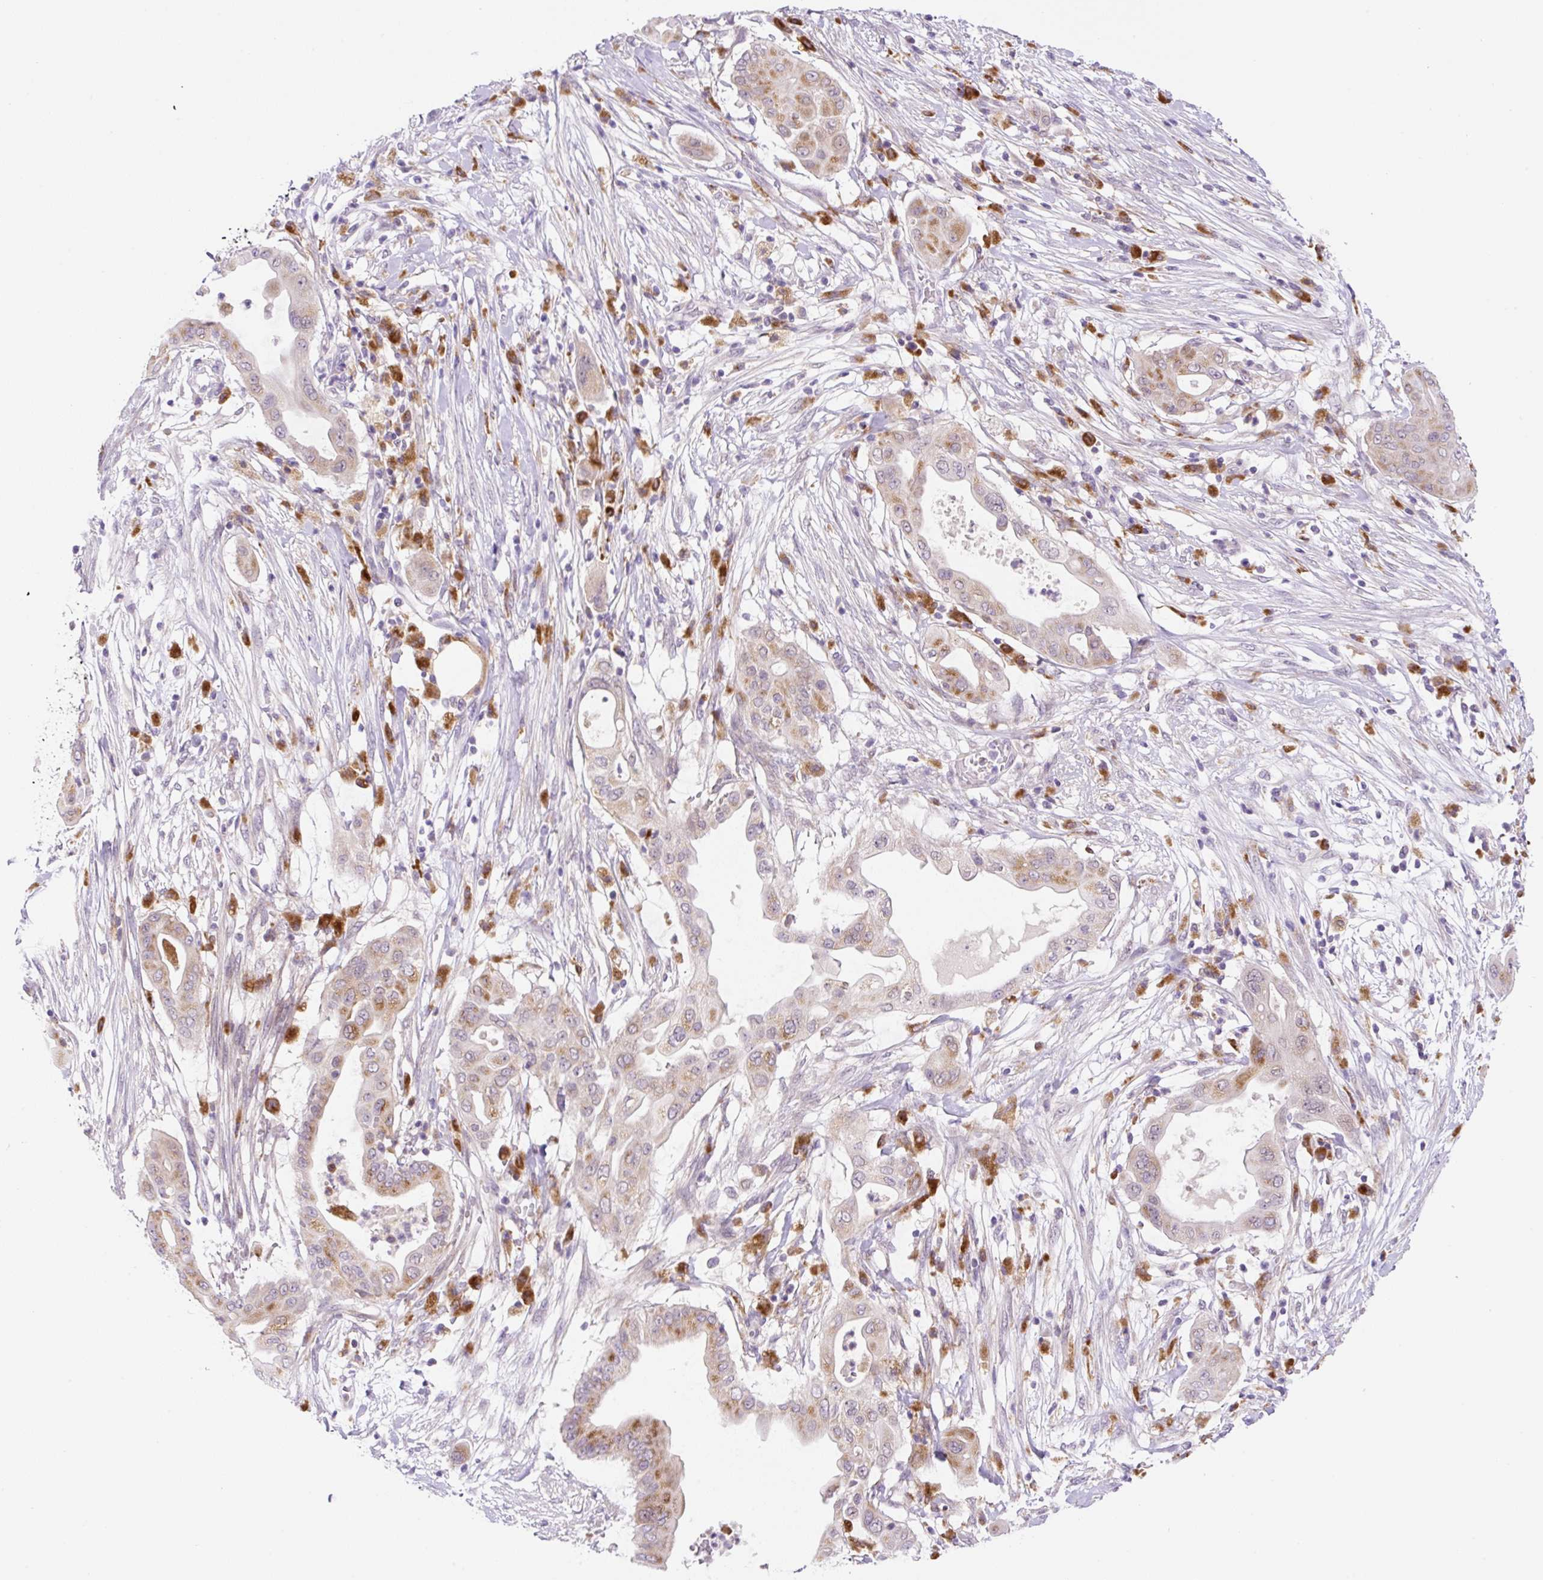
{"staining": {"intensity": "moderate", "quantity": "25%-75%", "location": "cytoplasmic/membranous"}, "tissue": "pancreatic cancer", "cell_type": "Tumor cells", "image_type": "cancer", "snomed": [{"axis": "morphology", "description": "Adenocarcinoma, NOS"}, {"axis": "topography", "description": "Pancreas"}], "caption": "The photomicrograph exhibits staining of pancreatic cancer (adenocarcinoma), revealing moderate cytoplasmic/membranous protein expression (brown color) within tumor cells. (DAB (3,3'-diaminobenzidine) IHC with brightfield microscopy, high magnification).", "gene": "CEBPZOS", "patient": {"sex": "male", "age": 68}}